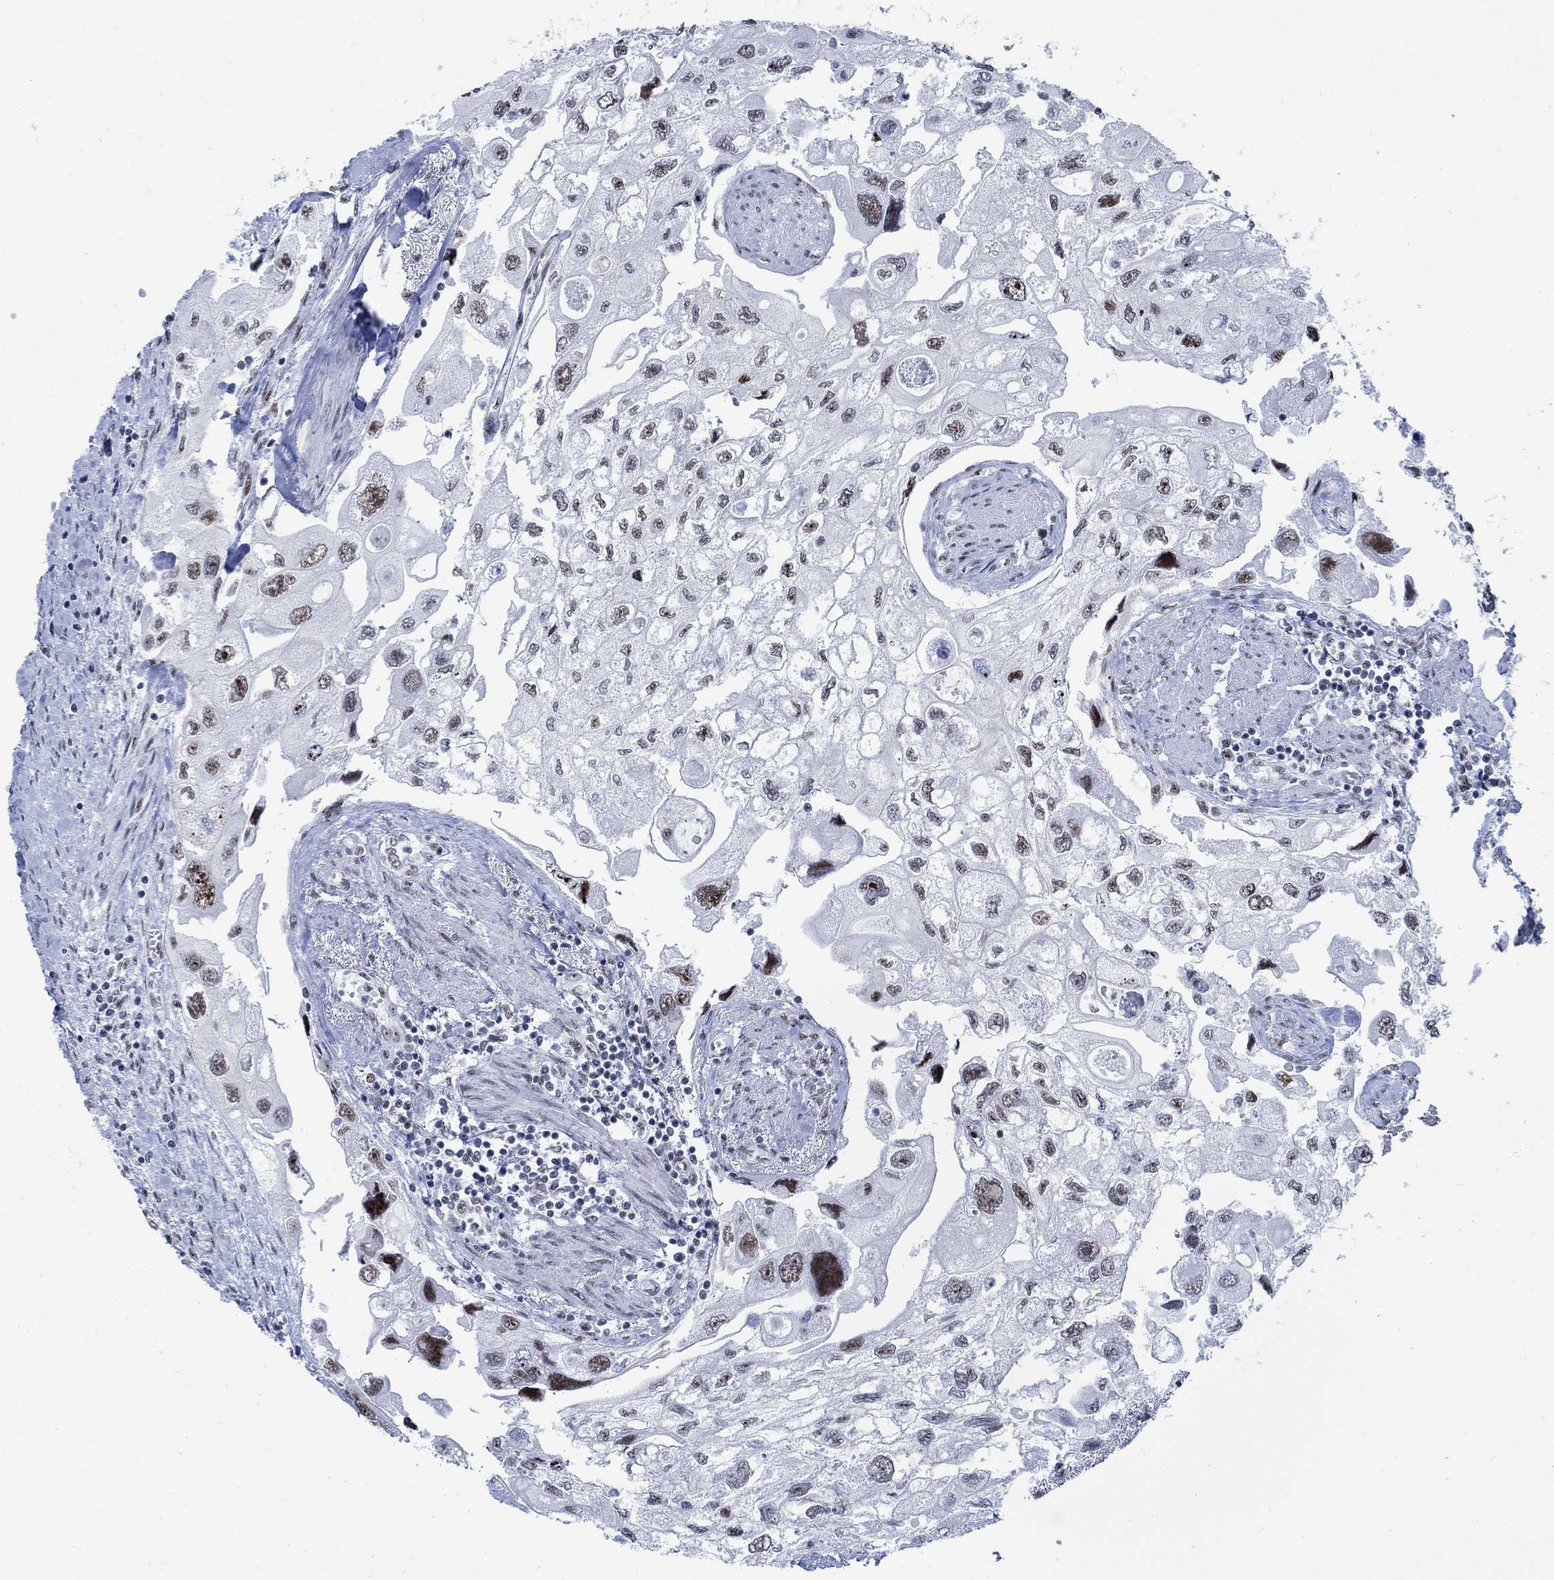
{"staining": {"intensity": "moderate", "quantity": "<25%", "location": "nuclear"}, "tissue": "urothelial cancer", "cell_type": "Tumor cells", "image_type": "cancer", "snomed": [{"axis": "morphology", "description": "Urothelial carcinoma, High grade"}, {"axis": "topography", "description": "Urinary bladder"}], "caption": "Approximately <25% of tumor cells in urothelial cancer display moderate nuclear protein staining as visualized by brown immunohistochemical staining.", "gene": "DLK1", "patient": {"sex": "male", "age": 59}}